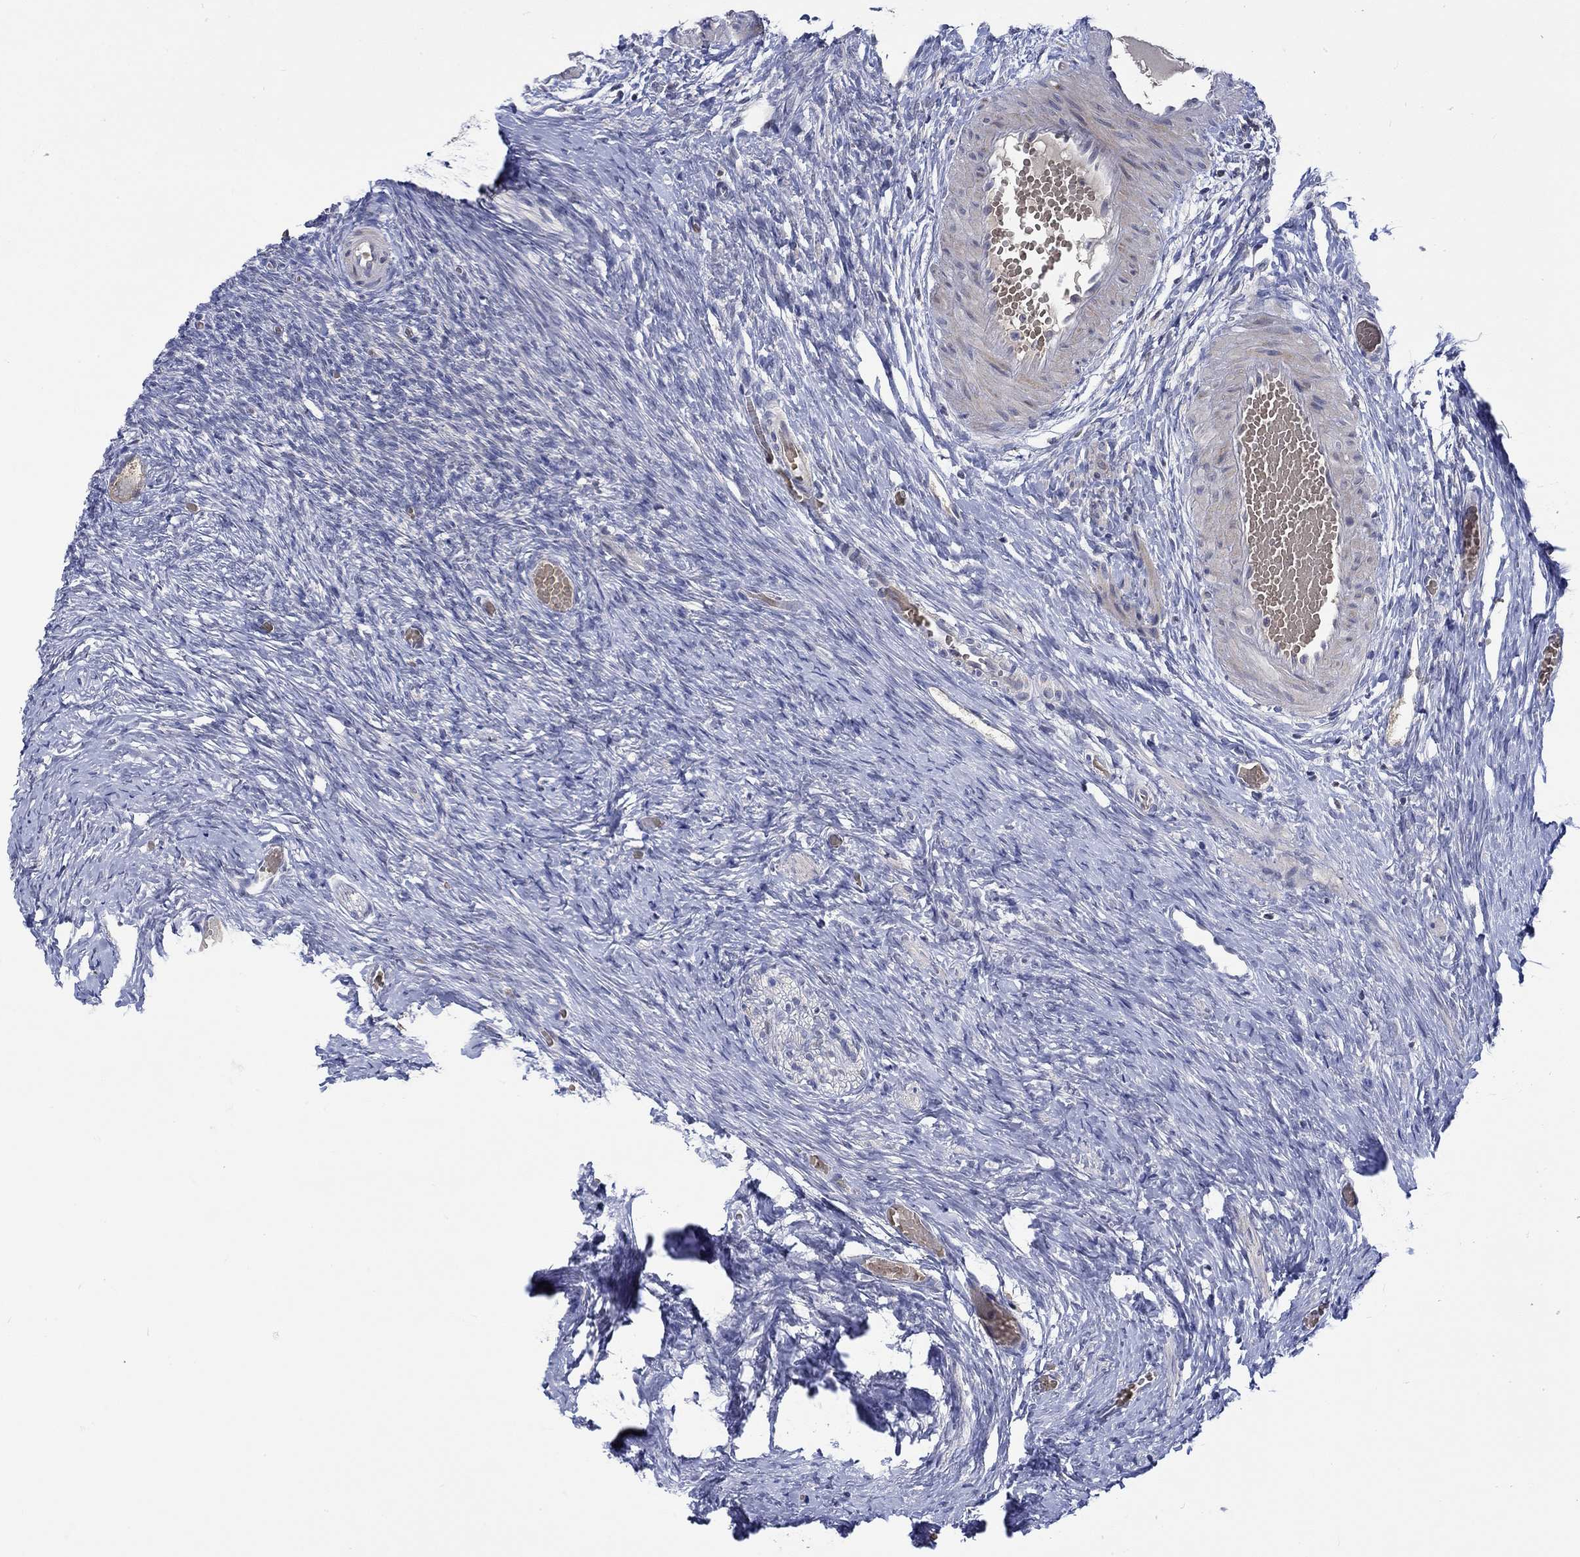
{"staining": {"intensity": "moderate", "quantity": "25%-75%", "location": "cytoplasmic/membranous"}, "tissue": "ovary", "cell_type": "Follicle cells", "image_type": "normal", "snomed": [{"axis": "morphology", "description": "Normal tissue, NOS"}, {"axis": "topography", "description": "Ovary"}], "caption": "Brown immunohistochemical staining in unremarkable human ovary shows moderate cytoplasmic/membranous positivity in about 25%-75% of follicle cells.", "gene": "WASF1", "patient": {"sex": "female", "age": 27}}